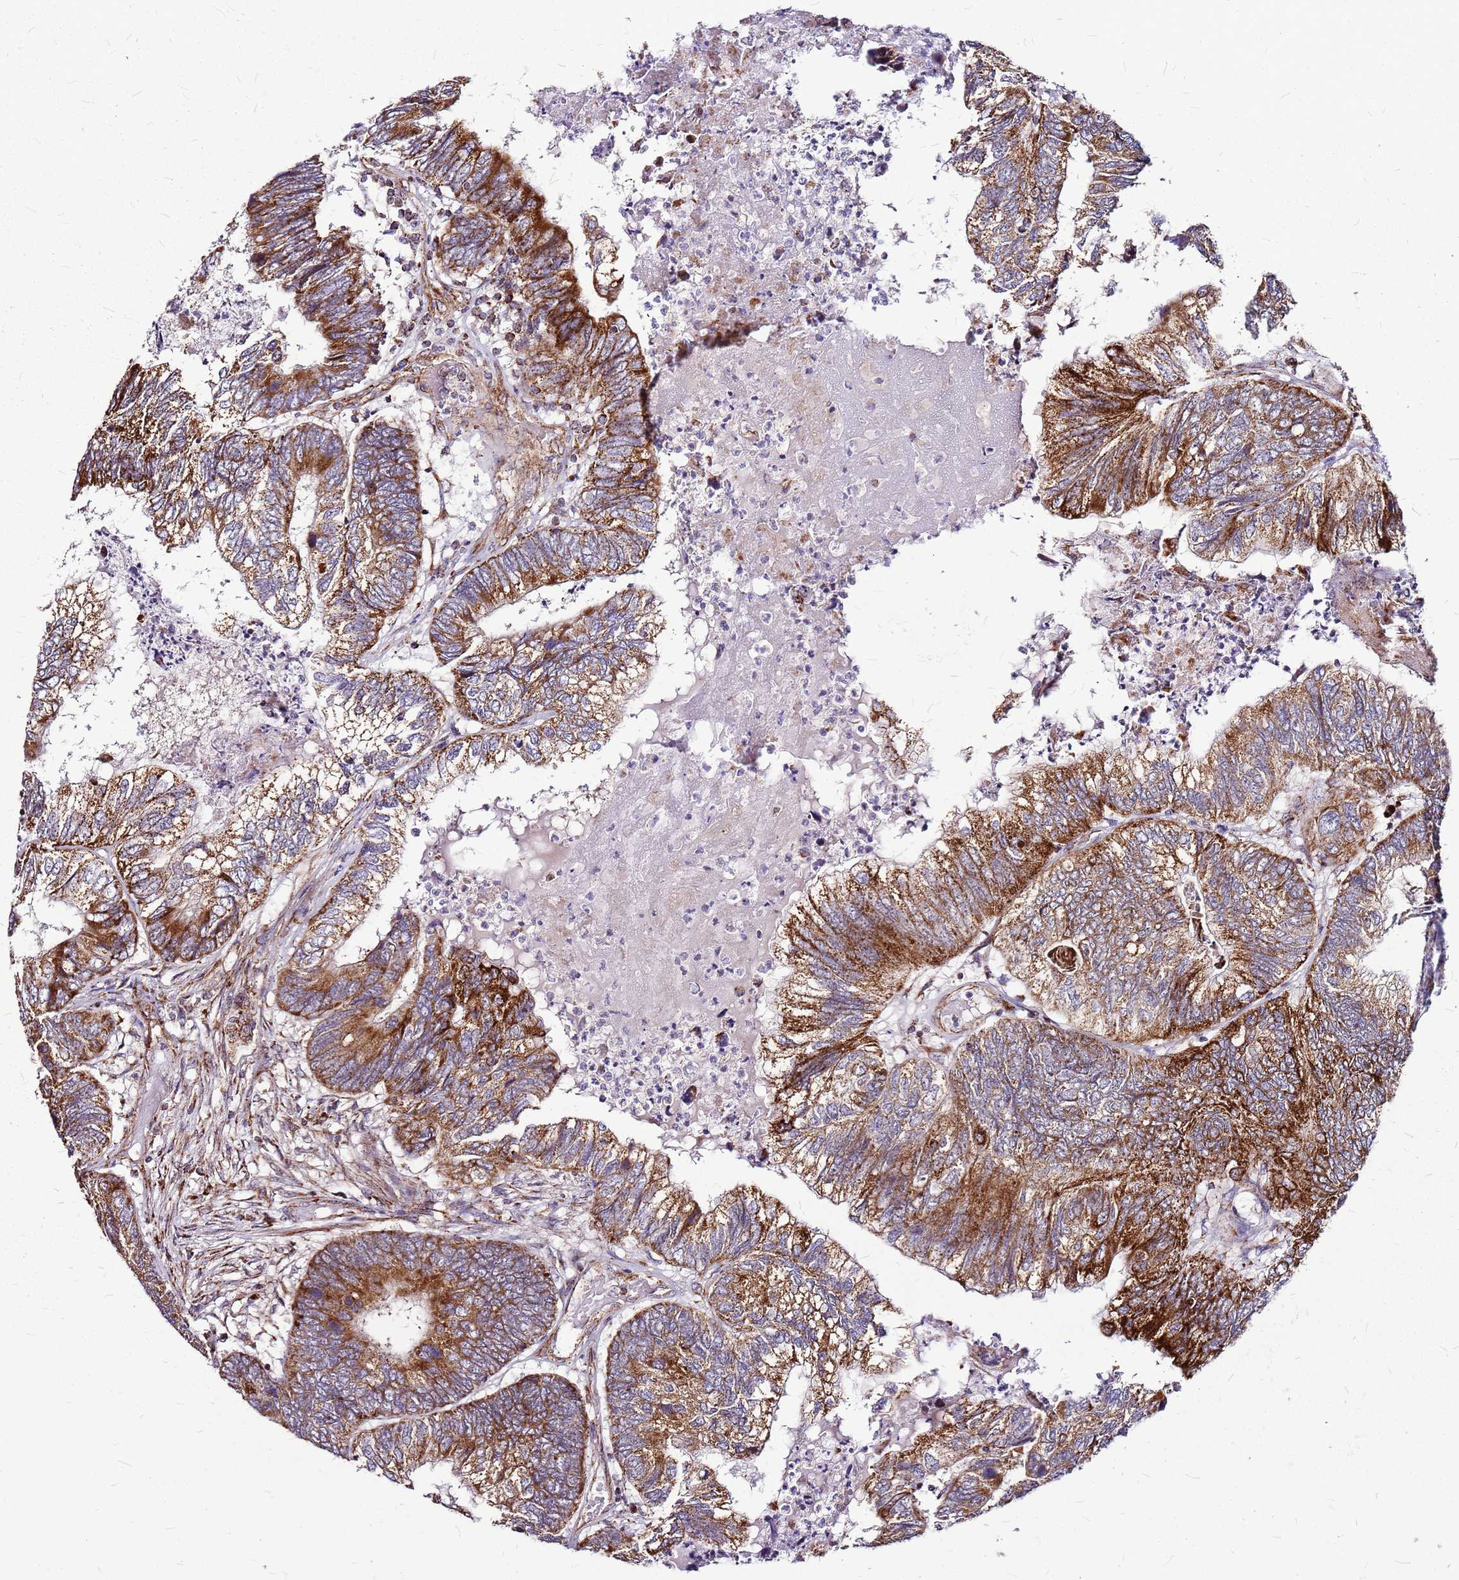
{"staining": {"intensity": "strong", "quantity": ">75%", "location": "cytoplasmic/membranous"}, "tissue": "colorectal cancer", "cell_type": "Tumor cells", "image_type": "cancer", "snomed": [{"axis": "morphology", "description": "Adenocarcinoma, NOS"}, {"axis": "topography", "description": "Colon"}], "caption": "Immunohistochemistry (IHC) staining of adenocarcinoma (colorectal), which exhibits high levels of strong cytoplasmic/membranous expression in about >75% of tumor cells indicating strong cytoplasmic/membranous protein expression. The staining was performed using DAB (brown) for protein detection and nuclei were counterstained in hematoxylin (blue).", "gene": "OR51T1", "patient": {"sex": "female", "age": 67}}